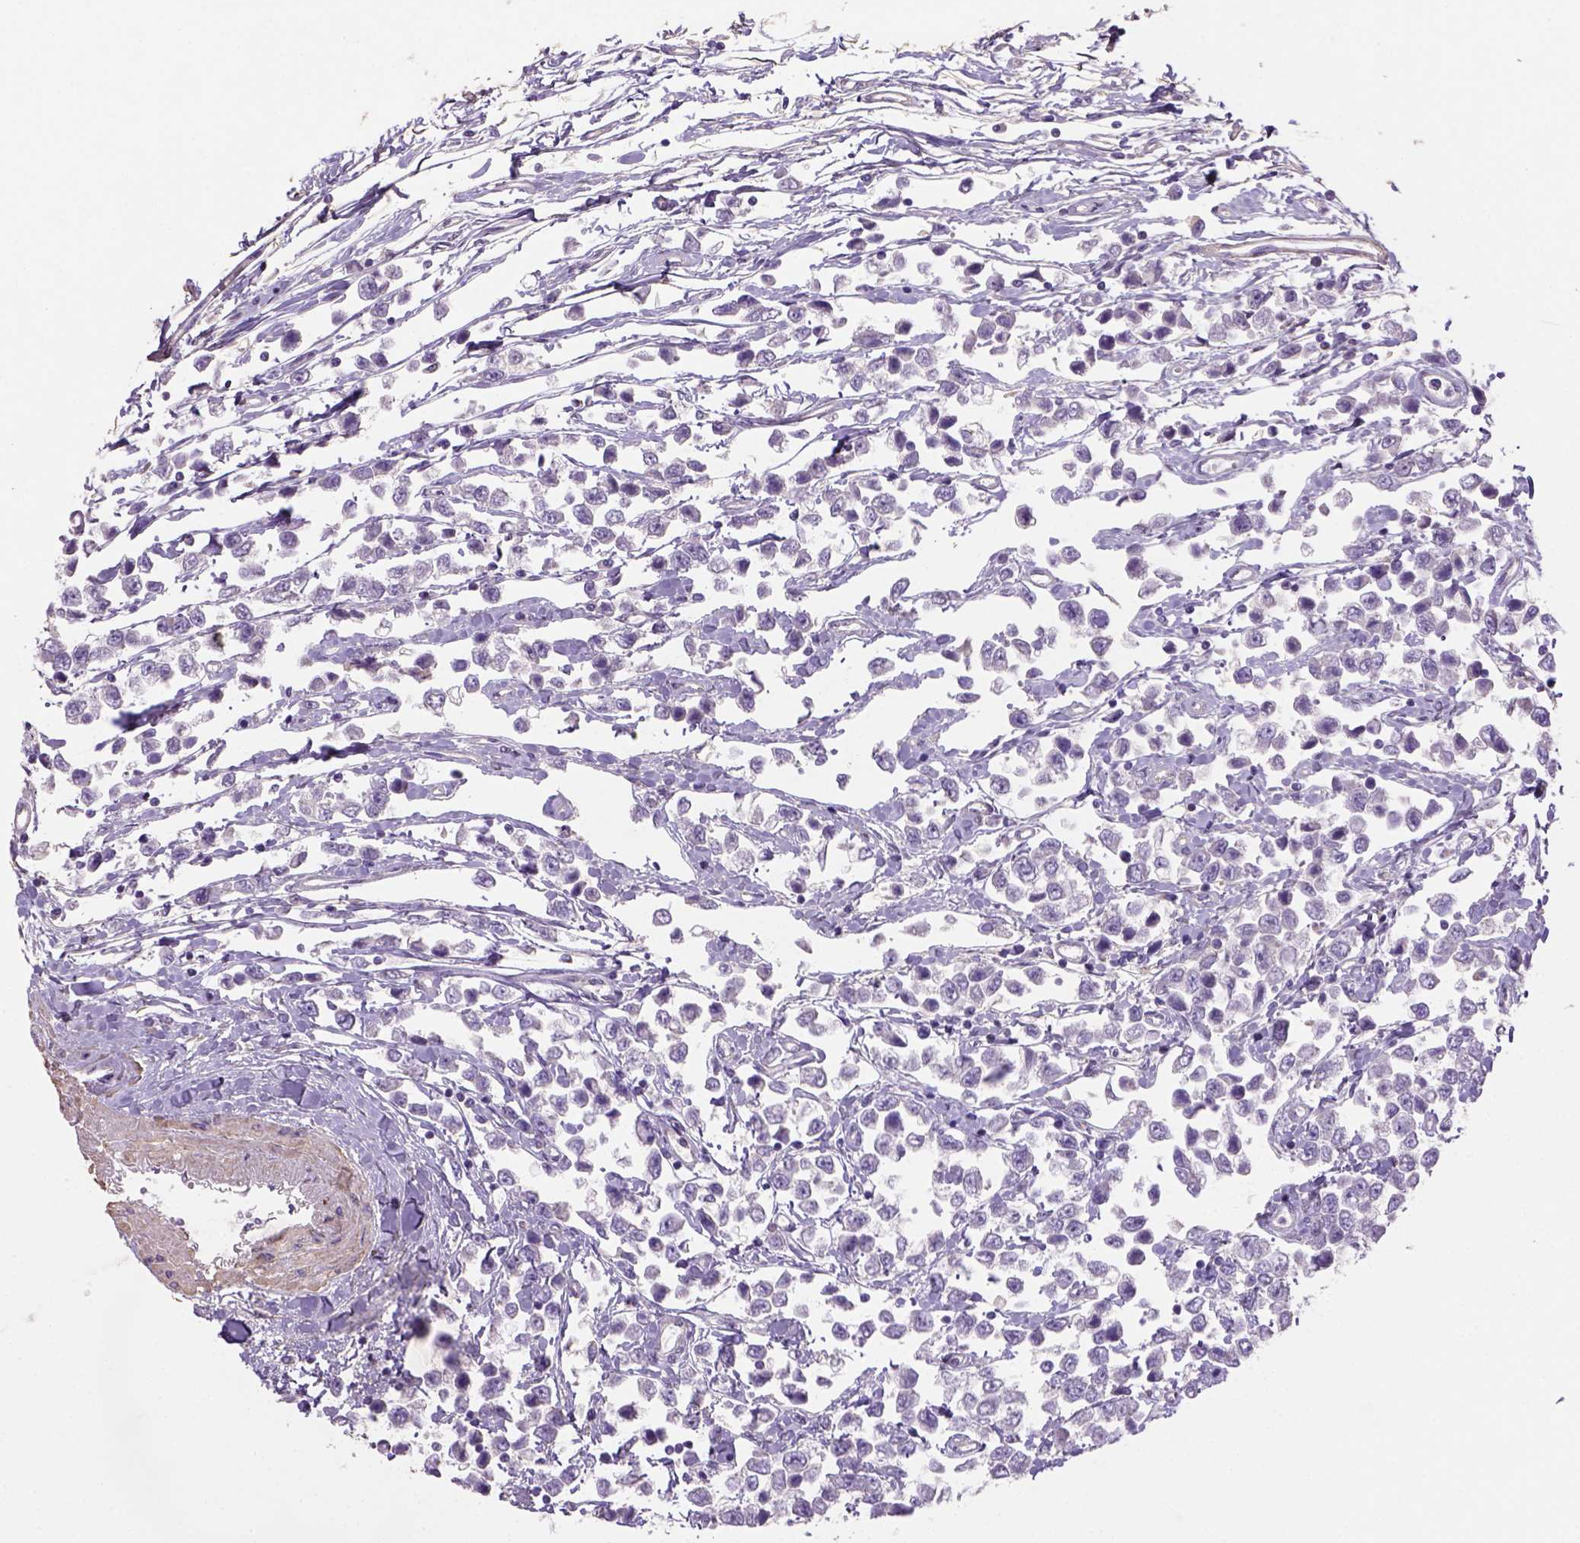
{"staining": {"intensity": "negative", "quantity": "none", "location": "none"}, "tissue": "testis cancer", "cell_type": "Tumor cells", "image_type": "cancer", "snomed": [{"axis": "morphology", "description": "Seminoma, NOS"}, {"axis": "topography", "description": "Testis"}], "caption": "This micrograph is of testis seminoma stained with immunohistochemistry (IHC) to label a protein in brown with the nuclei are counter-stained blue. There is no expression in tumor cells. (Brightfield microscopy of DAB IHC at high magnification).", "gene": "HTRA1", "patient": {"sex": "male", "age": 34}}